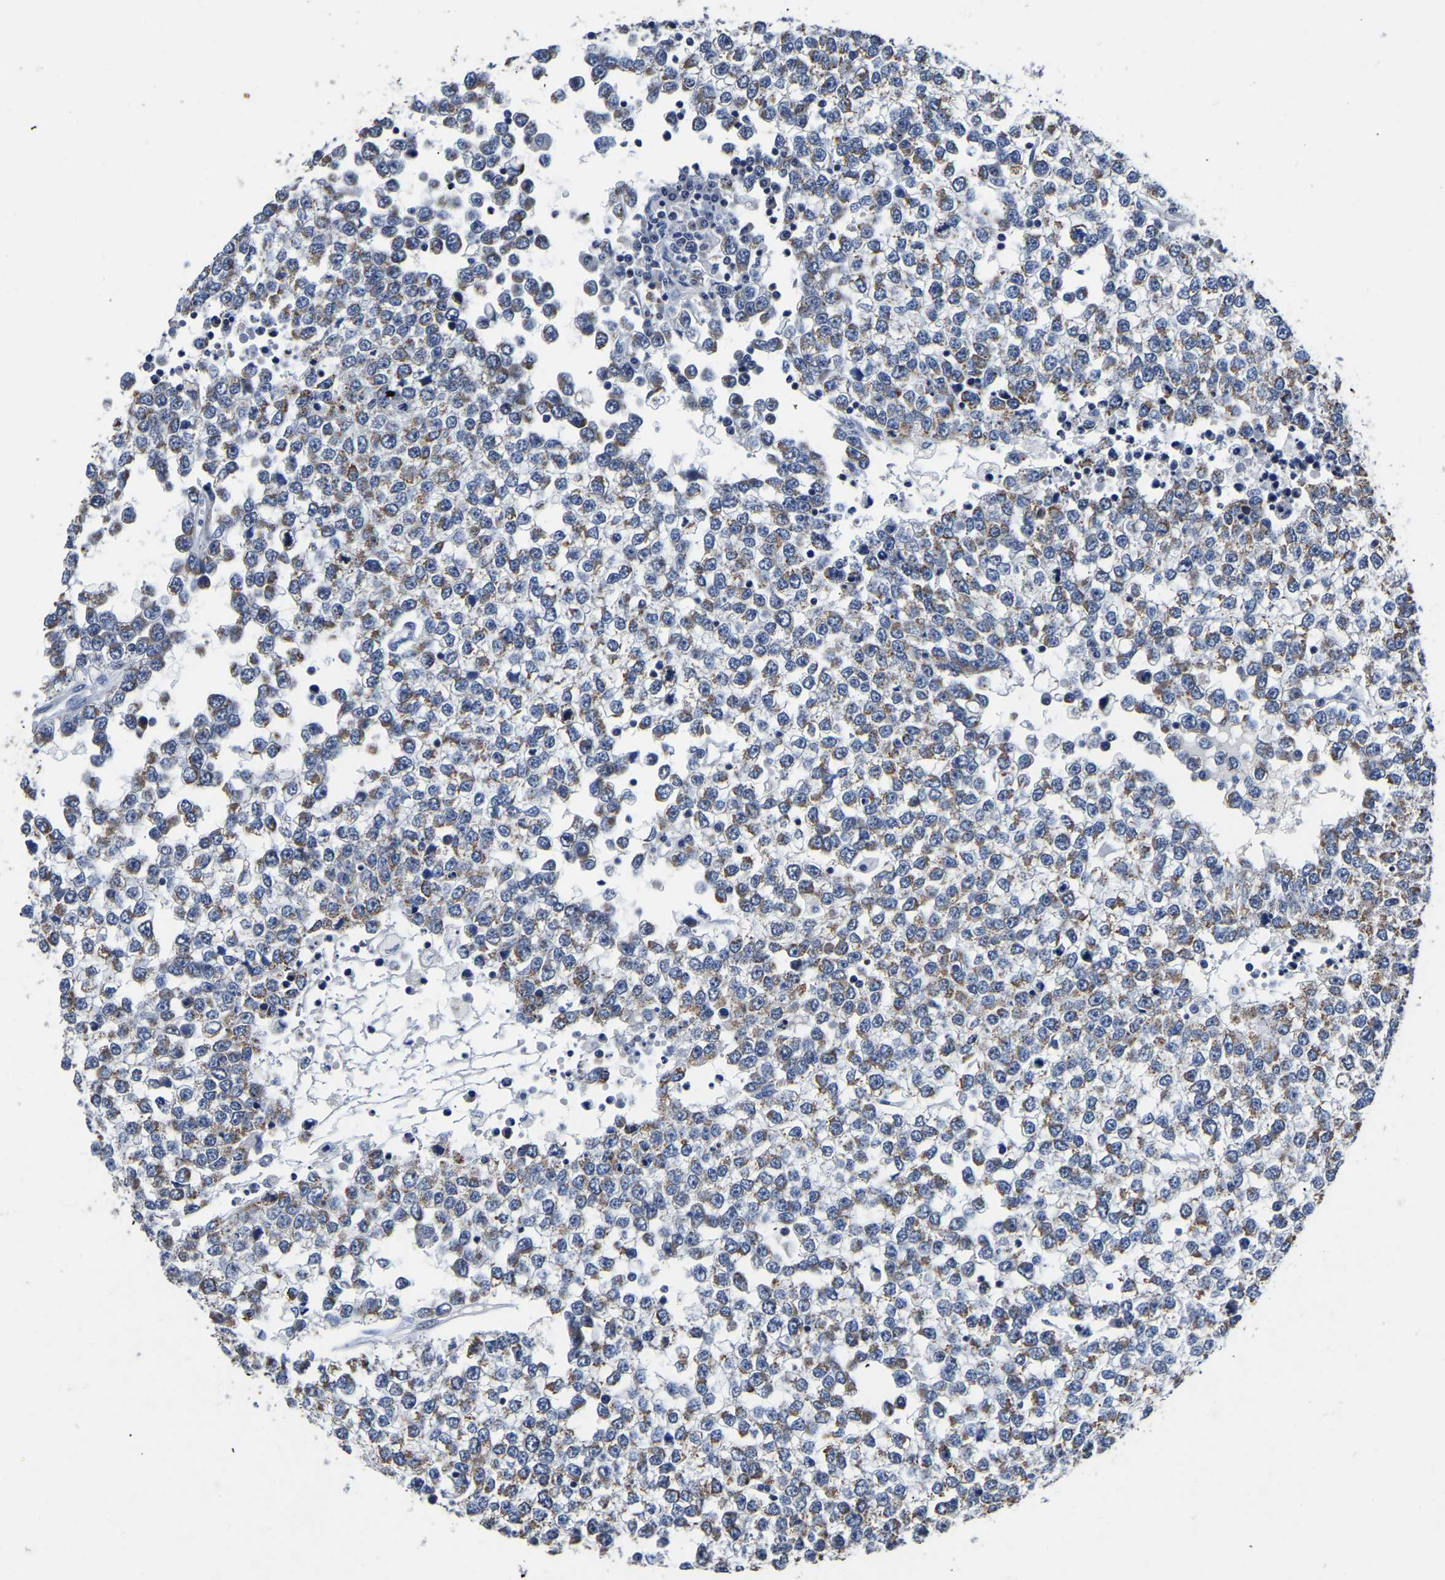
{"staining": {"intensity": "moderate", "quantity": "25%-75%", "location": "cytoplasmic/membranous"}, "tissue": "testis cancer", "cell_type": "Tumor cells", "image_type": "cancer", "snomed": [{"axis": "morphology", "description": "Seminoma, NOS"}, {"axis": "topography", "description": "Testis"}], "caption": "About 25%-75% of tumor cells in seminoma (testis) exhibit moderate cytoplasmic/membranous protein positivity as visualized by brown immunohistochemical staining.", "gene": "FGD5", "patient": {"sex": "male", "age": 65}}